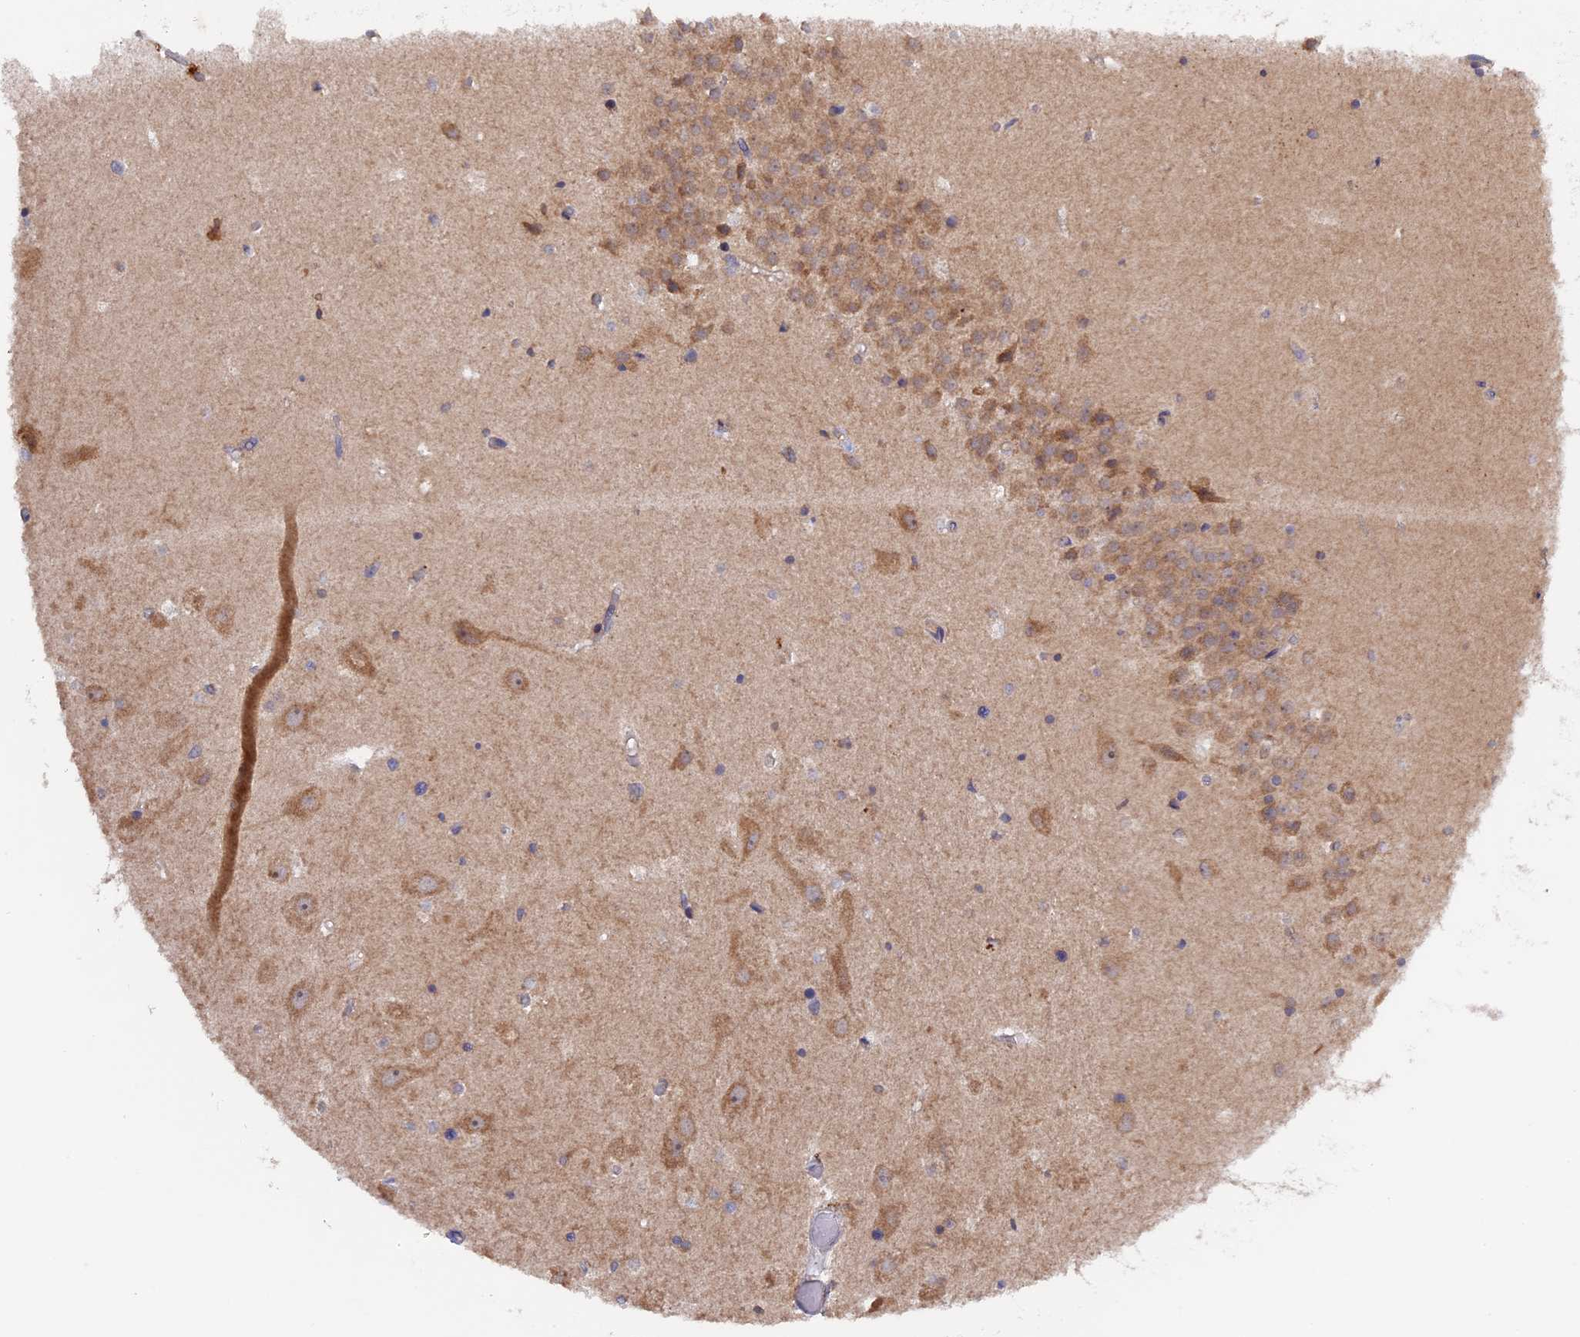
{"staining": {"intensity": "negative", "quantity": "none", "location": "none"}, "tissue": "hippocampus", "cell_type": "Glial cells", "image_type": "normal", "snomed": [{"axis": "morphology", "description": "Normal tissue, NOS"}, {"axis": "topography", "description": "Hippocampus"}], "caption": "Immunohistochemistry (IHC) image of unremarkable hippocampus stained for a protein (brown), which exhibits no positivity in glial cells.", "gene": "RAB15", "patient": {"sex": "female", "age": 52}}